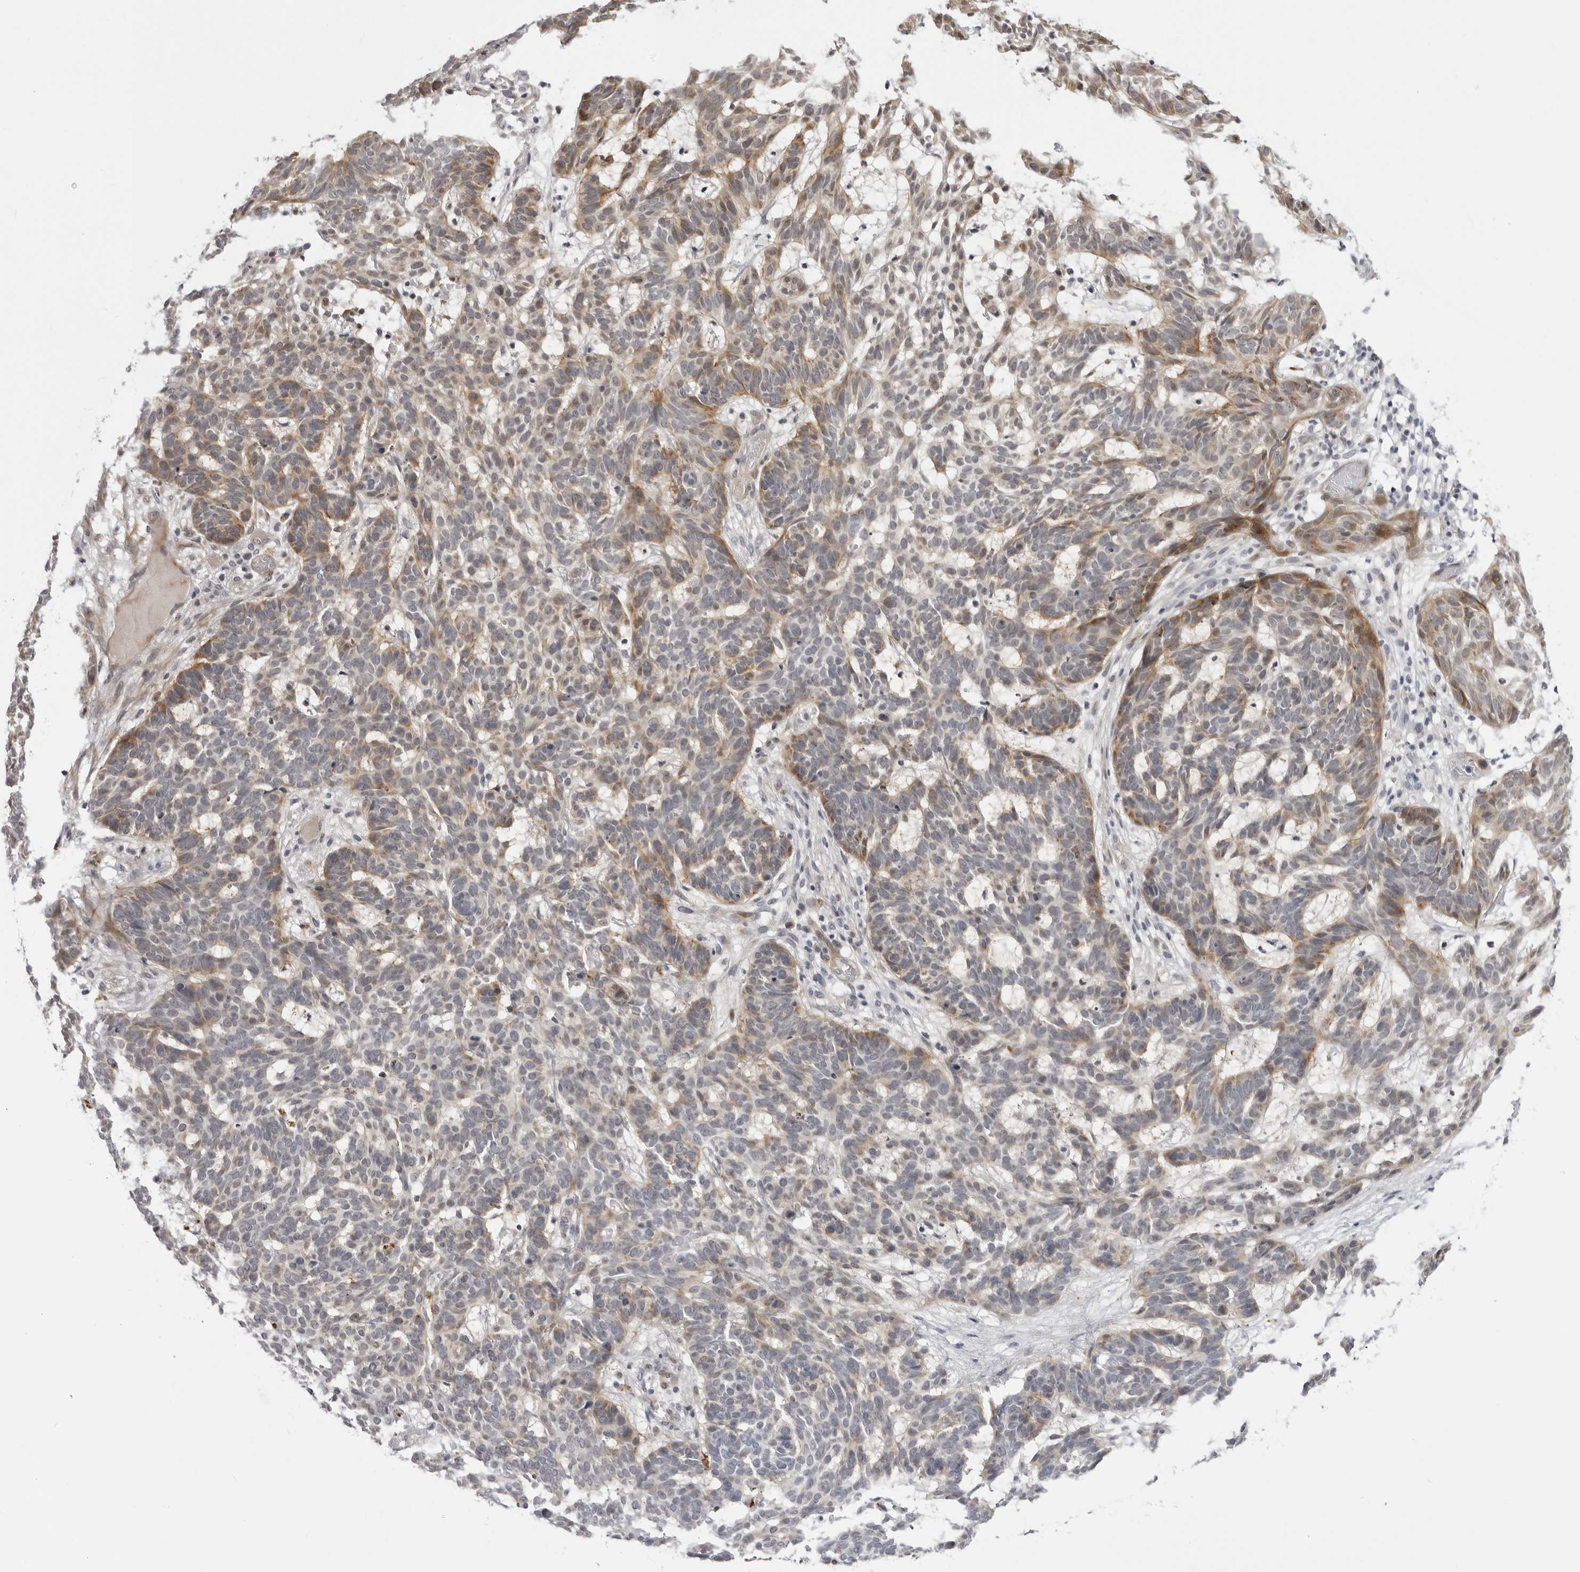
{"staining": {"intensity": "moderate", "quantity": "25%-75%", "location": "cytoplasmic/membranous"}, "tissue": "skin cancer", "cell_type": "Tumor cells", "image_type": "cancer", "snomed": [{"axis": "morphology", "description": "Basal cell carcinoma"}, {"axis": "topography", "description": "Skin"}], "caption": "Skin cancer was stained to show a protein in brown. There is medium levels of moderate cytoplasmic/membranous expression in about 25%-75% of tumor cells. (Brightfield microscopy of DAB IHC at high magnification).", "gene": "SUGCT", "patient": {"sex": "male", "age": 85}}